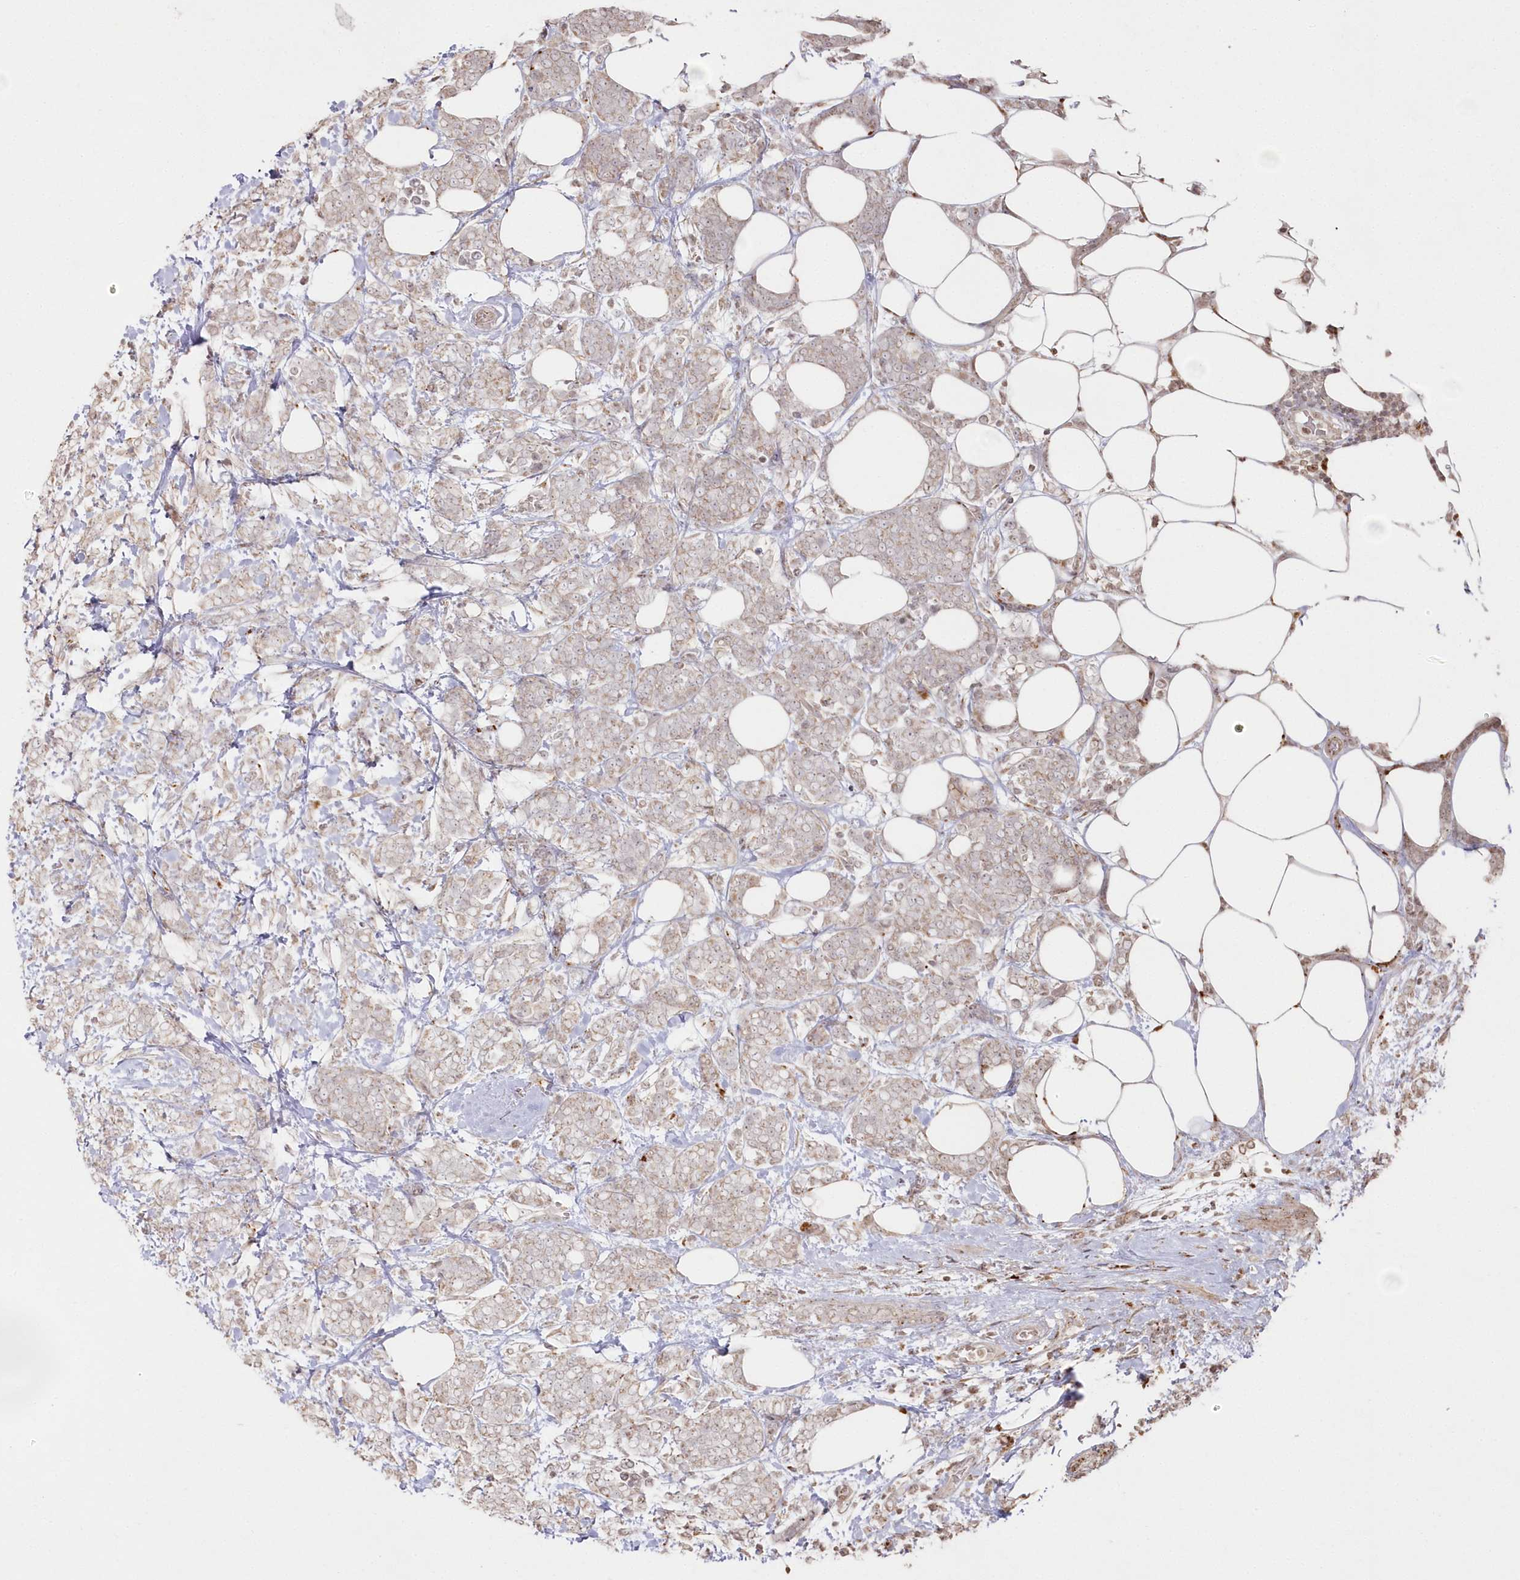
{"staining": {"intensity": "weak", "quantity": "<25%", "location": "cytoplasmic/membranous"}, "tissue": "breast cancer", "cell_type": "Tumor cells", "image_type": "cancer", "snomed": [{"axis": "morphology", "description": "Lobular carcinoma"}, {"axis": "topography", "description": "Breast"}], "caption": "DAB immunohistochemical staining of human breast cancer reveals no significant staining in tumor cells.", "gene": "ARSB", "patient": {"sex": "female", "age": 58}}